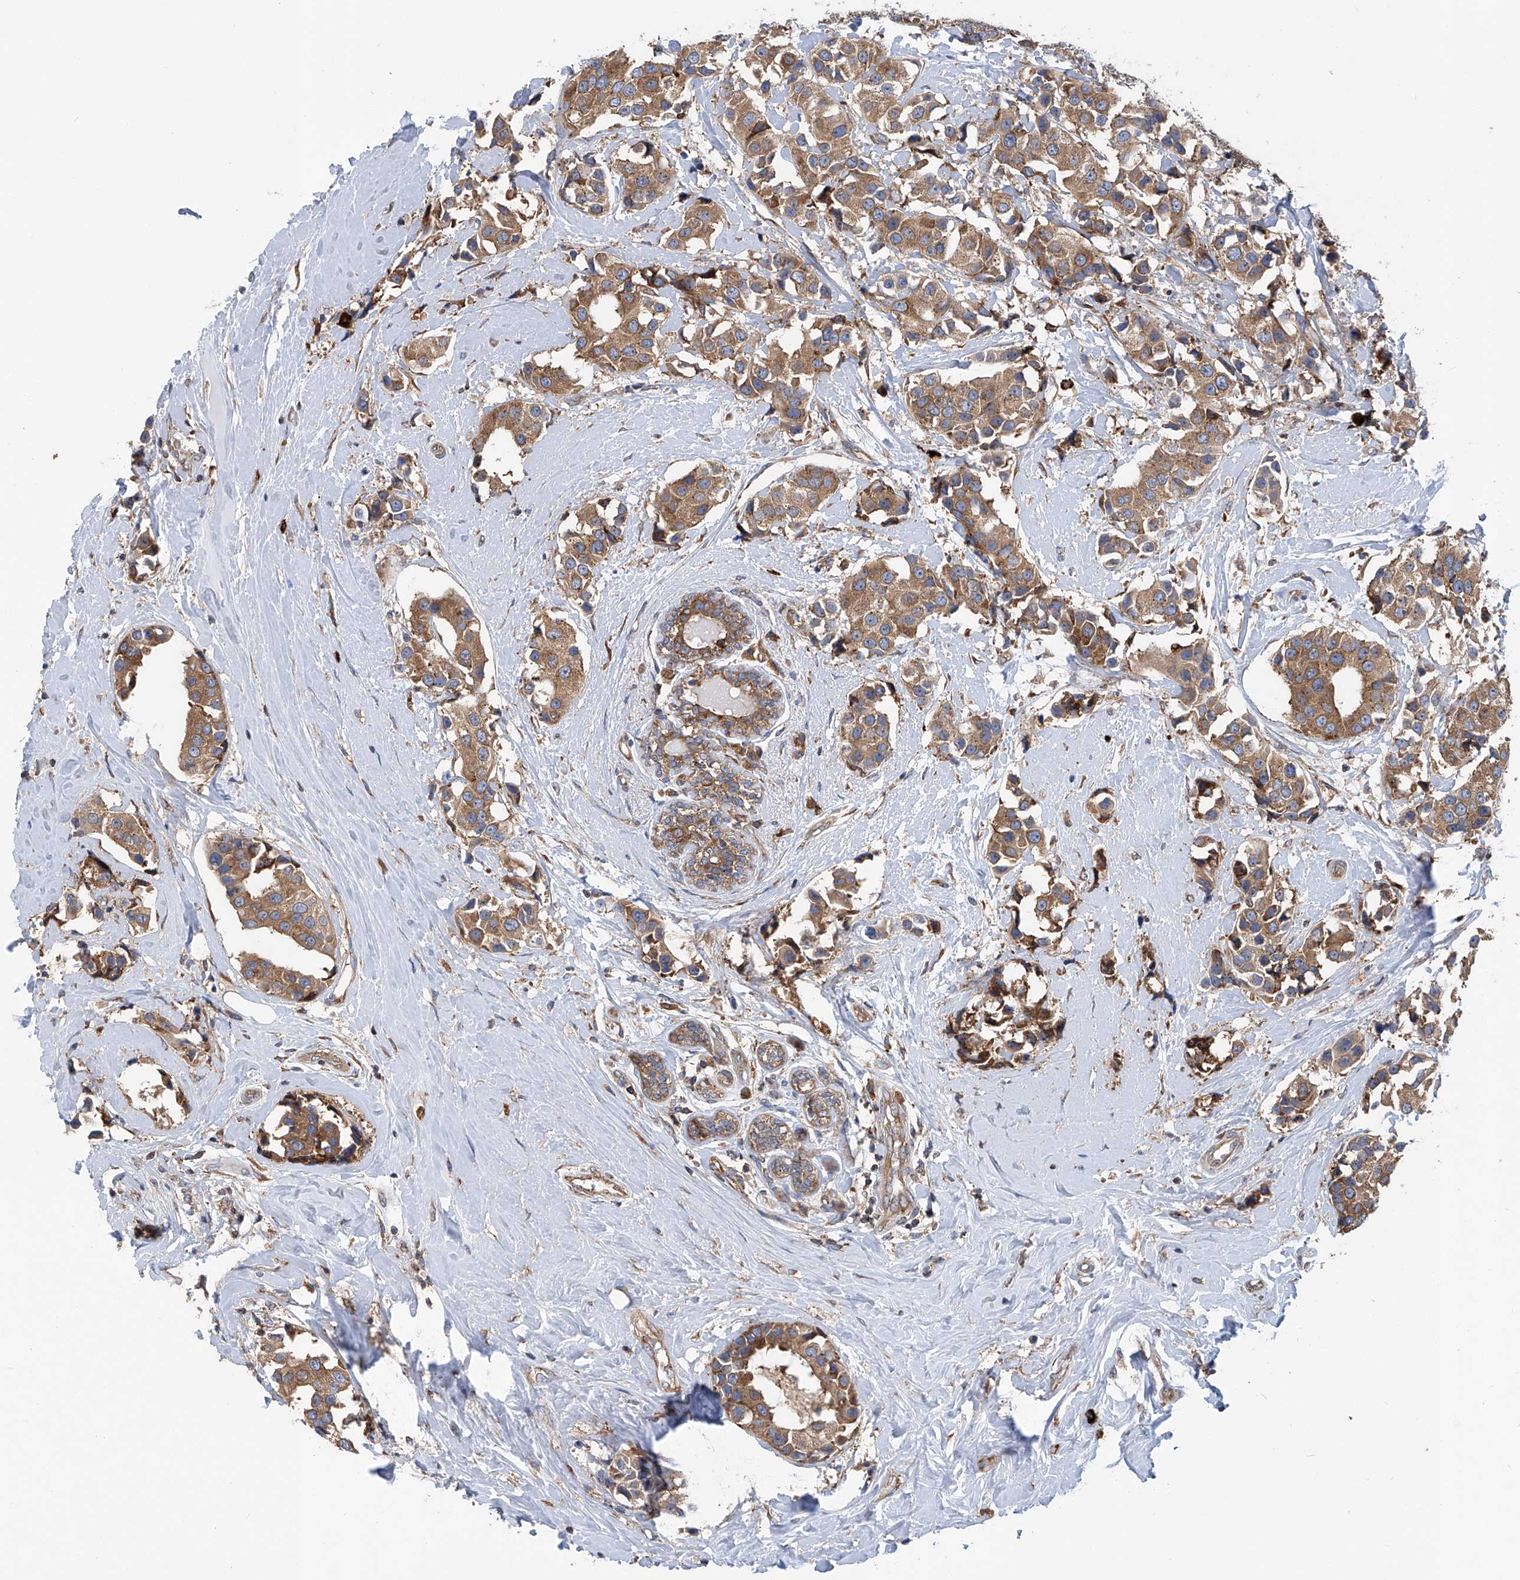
{"staining": {"intensity": "moderate", "quantity": ">75%", "location": "cytoplasmic/membranous"}, "tissue": "breast cancer", "cell_type": "Tumor cells", "image_type": "cancer", "snomed": [{"axis": "morphology", "description": "Normal tissue, NOS"}, {"axis": "morphology", "description": "Duct carcinoma"}, {"axis": "topography", "description": "Breast"}], "caption": "Human invasive ductal carcinoma (breast) stained for a protein (brown) shows moderate cytoplasmic/membranous positive expression in approximately >75% of tumor cells.", "gene": "SENP2", "patient": {"sex": "female", "age": 39}}